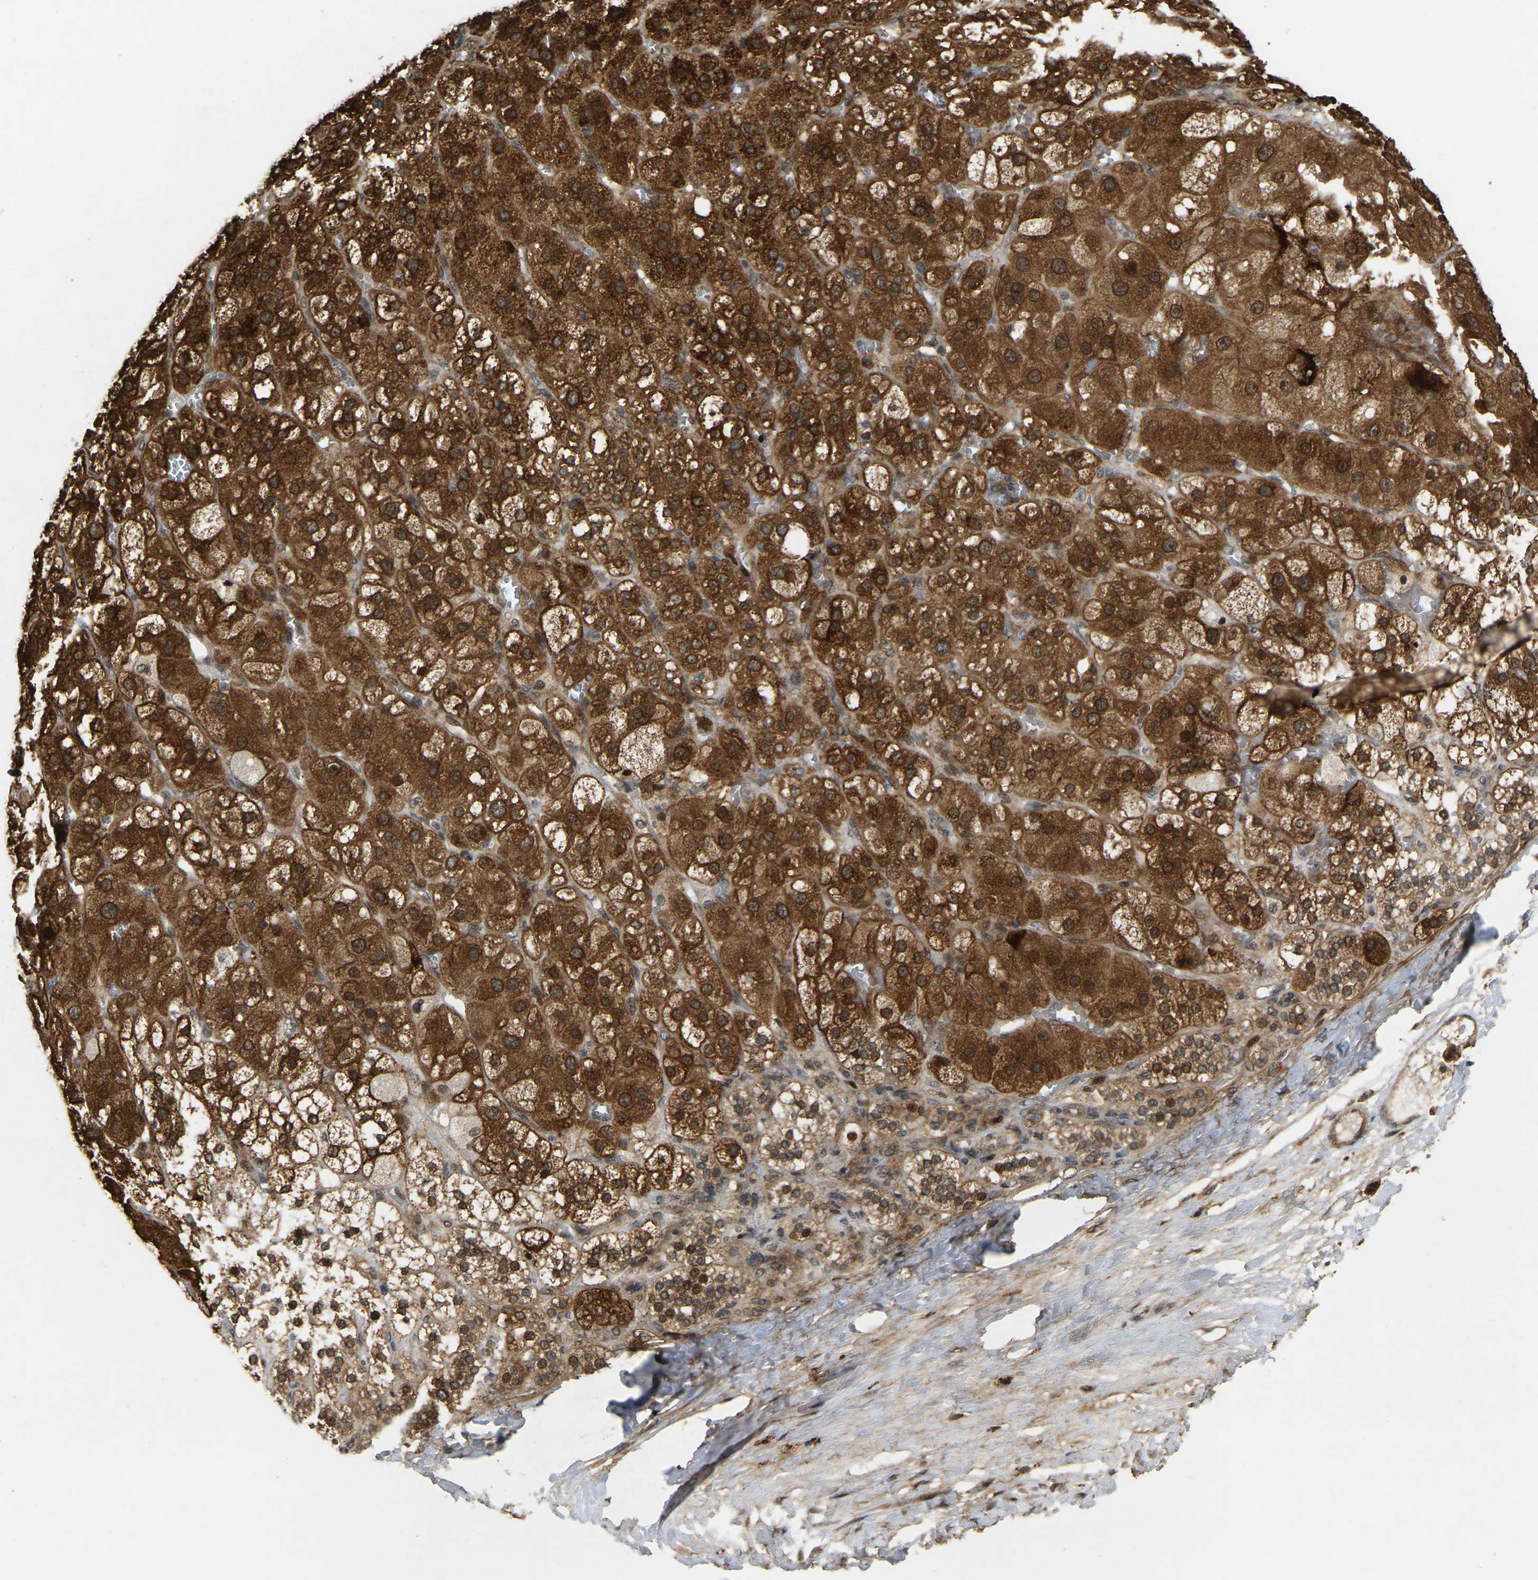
{"staining": {"intensity": "strong", "quantity": ">75%", "location": "cytoplasmic/membranous,nuclear"}, "tissue": "adrenal gland", "cell_type": "Glandular cells", "image_type": "normal", "snomed": [{"axis": "morphology", "description": "Normal tissue, NOS"}, {"axis": "topography", "description": "Adrenal gland"}], "caption": "Strong cytoplasmic/membranous,nuclear positivity is appreciated in about >75% of glandular cells in benign adrenal gland. The staining is performed using DAB (3,3'-diaminobenzidine) brown chromogen to label protein expression. The nuclei are counter-stained blue using hematoxylin.", "gene": "KIAA1549", "patient": {"sex": "female", "age": 47}}